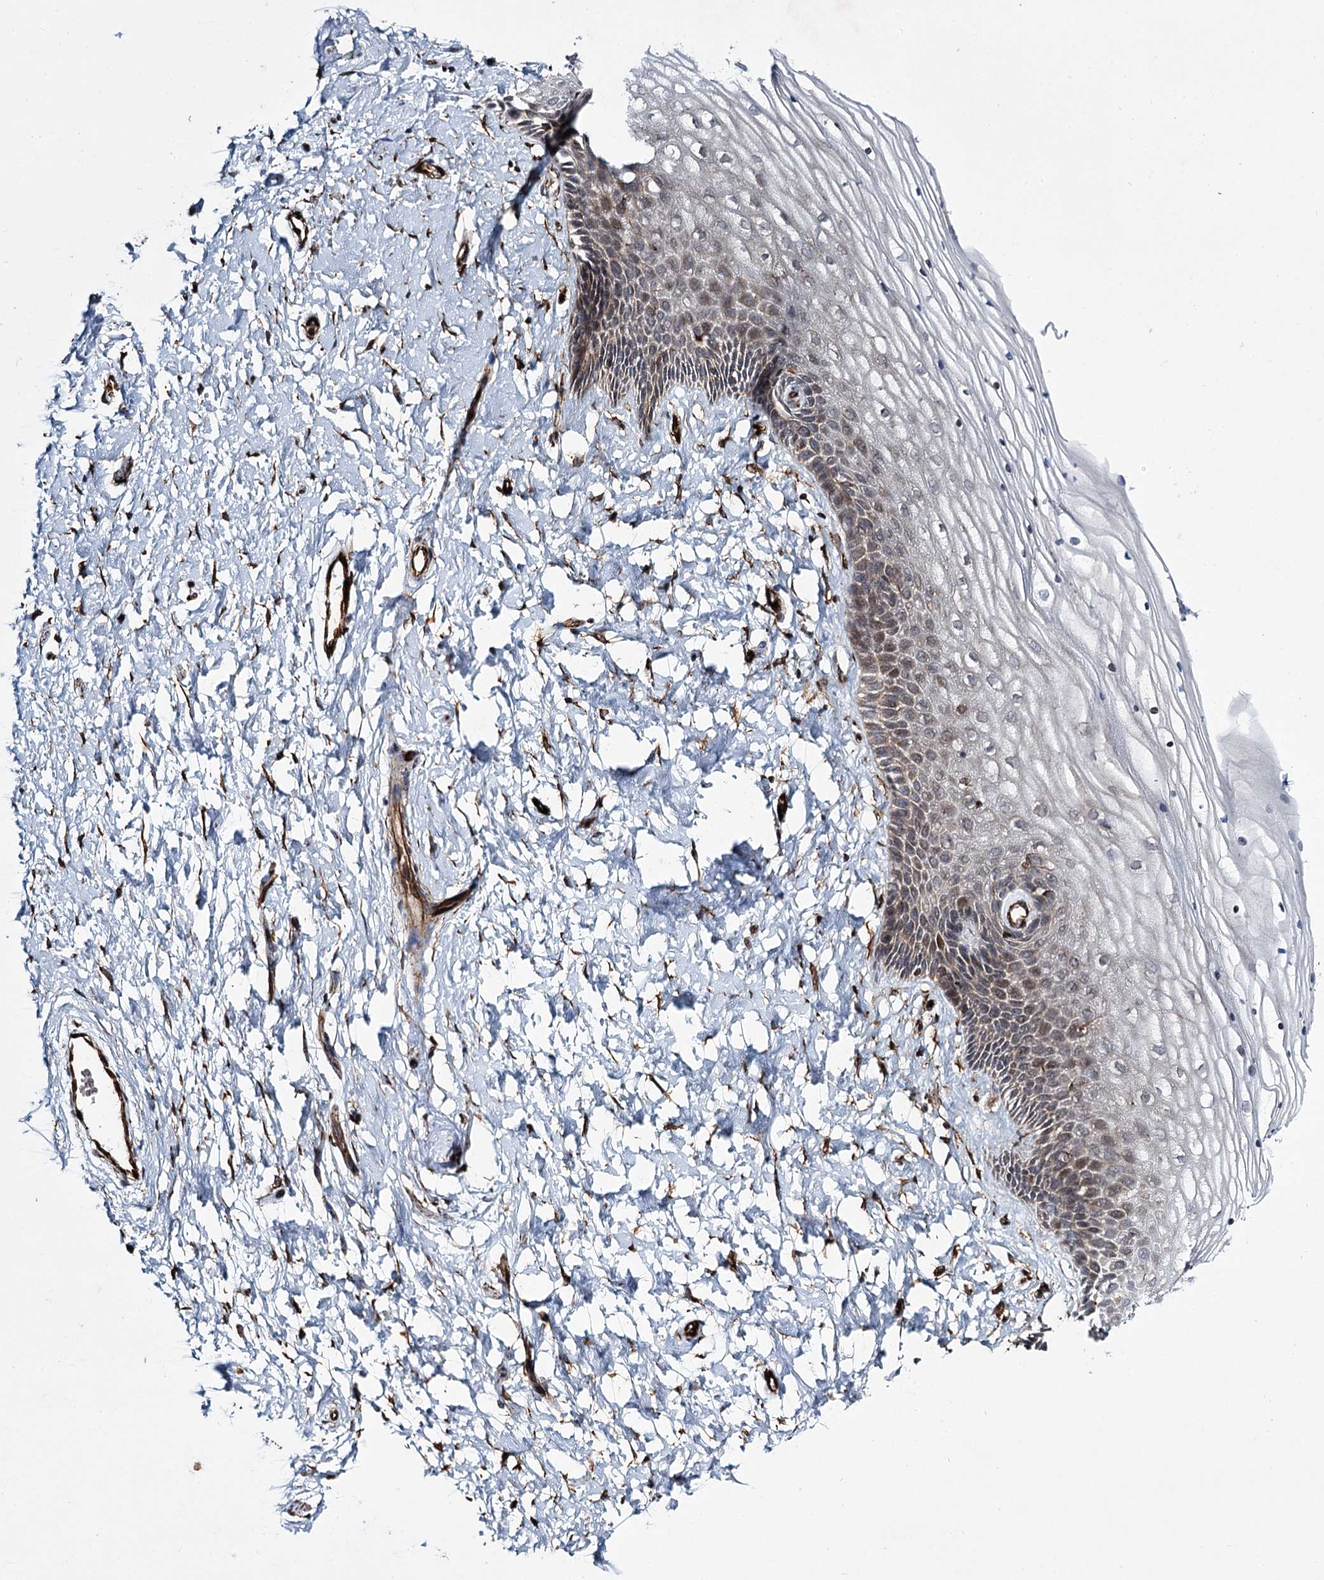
{"staining": {"intensity": "weak", "quantity": "25%-75%", "location": "cytoplasmic/membranous,nuclear"}, "tissue": "vagina", "cell_type": "Squamous epithelial cells", "image_type": "normal", "snomed": [{"axis": "morphology", "description": "Normal tissue, NOS"}, {"axis": "topography", "description": "Vagina"}, {"axis": "topography", "description": "Cervix"}], "caption": "The photomicrograph reveals immunohistochemical staining of unremarkable vagina. There is weak cytoplasmic/membranous,nuclear positivity is seen in about 25%-75% of squamous epithelial cells. The protein is stained brown, and the nuclei are stained in blue (DAB IHC with brightfield microscopy, high magnification).", "gene": "DPEP2", "patient": {"sex": "female", "age": 40}}